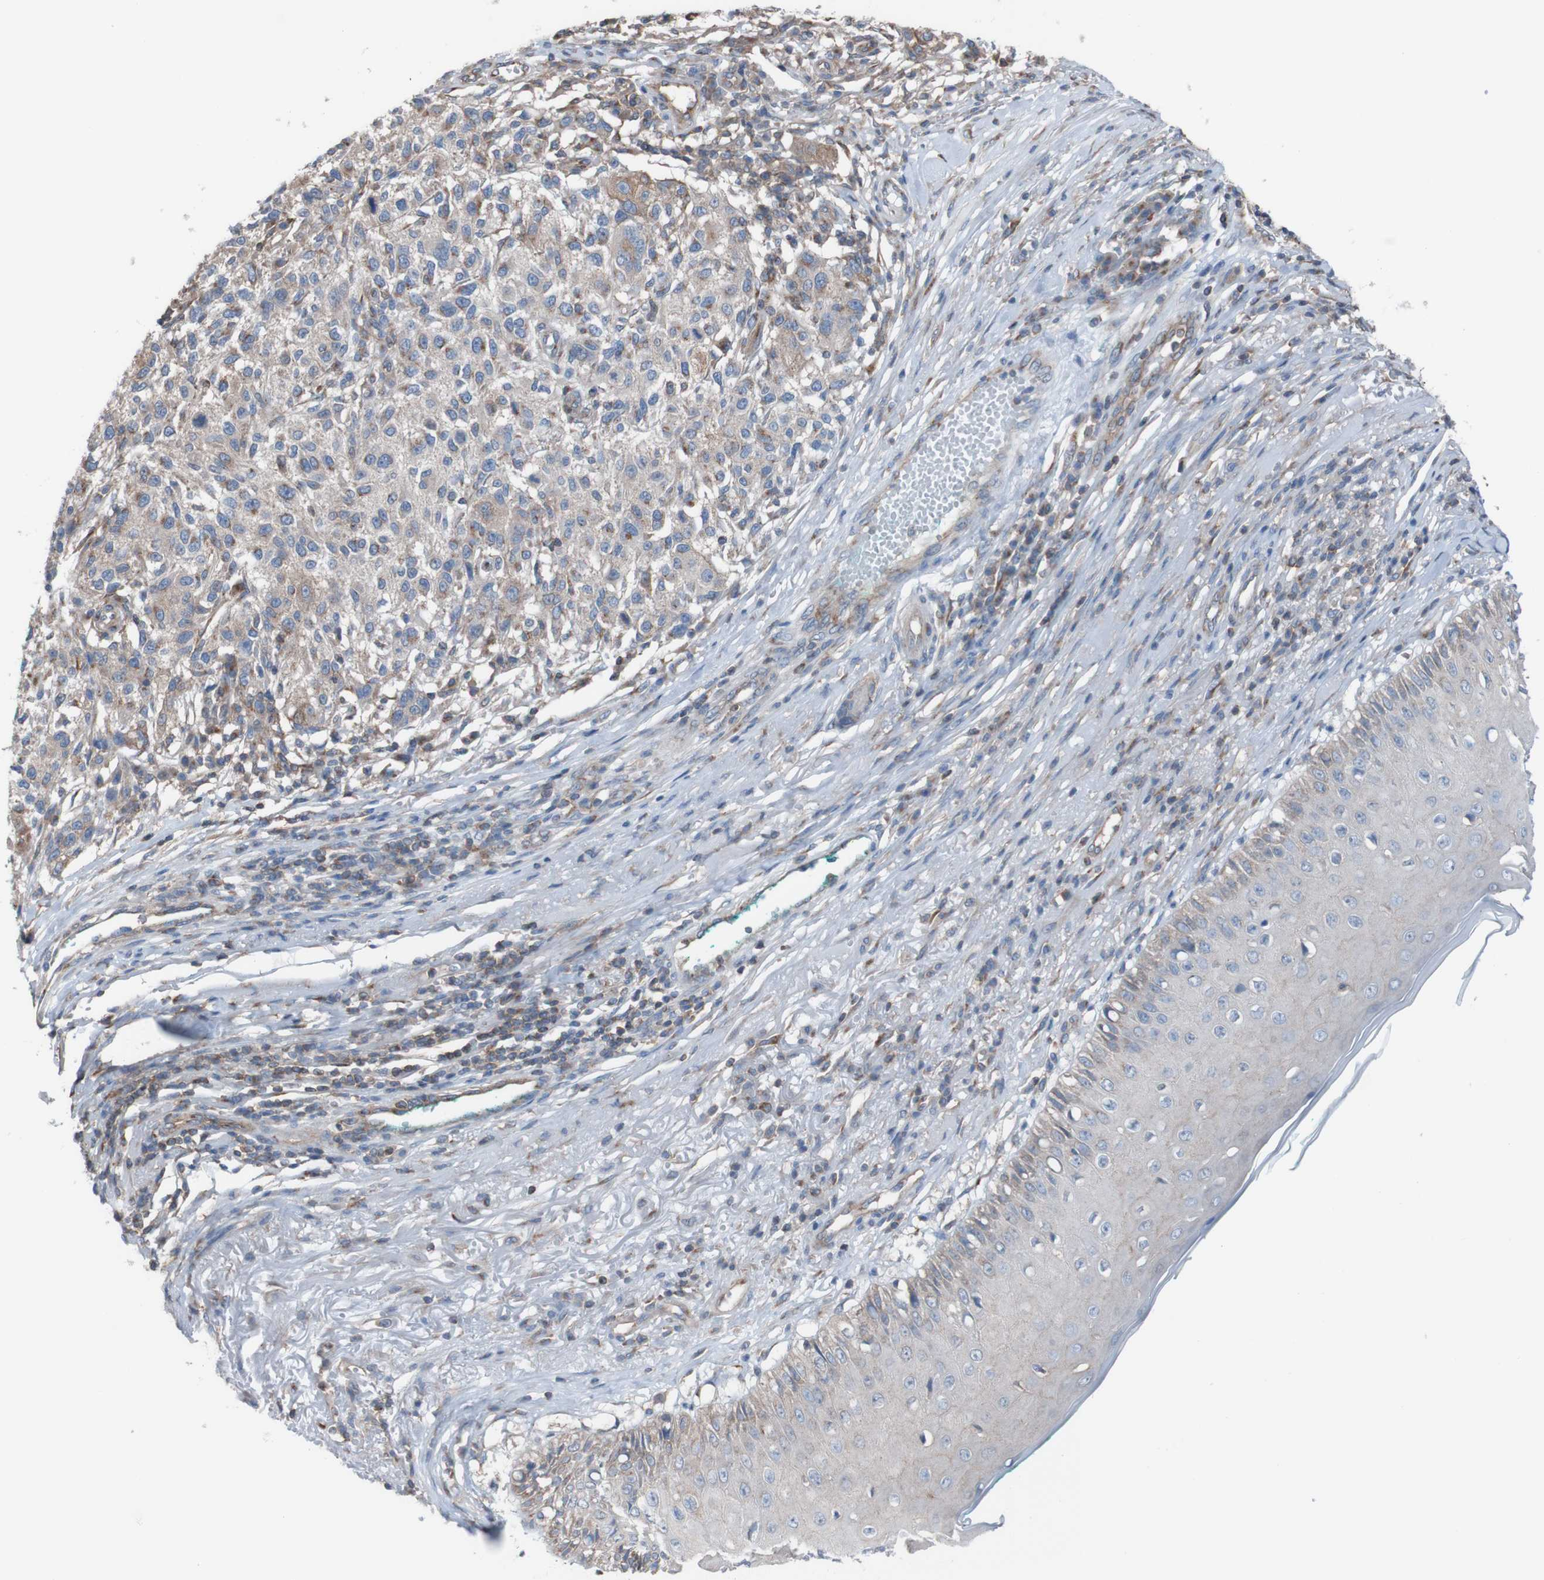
{"staining": {"intensity": "moderate", "quantity": "25%-75%", "location": "cytoplasmic/membranous"}, "tissue": "melanoma", "cell_type": "Tumor cells", "image_type": "cancer", "snomed": [{"axis": "morphology", "description": "Necrosis, NOS"}, {"axis": "morphology", "description": "Malignant melanoma, NOS"}, {"axis": "topography", "description": "Skin"}], "caption": "This image reveals melanoma stained with immunohistochemistry (IHC) to label a protein in brown. The cytoplasmic/membranous of tumor cells show moderate positivity for the protein. Nuclei are counter-stained blue.", "gene": "MINAR1", "patient": {"sex": "female", "age": 87}}